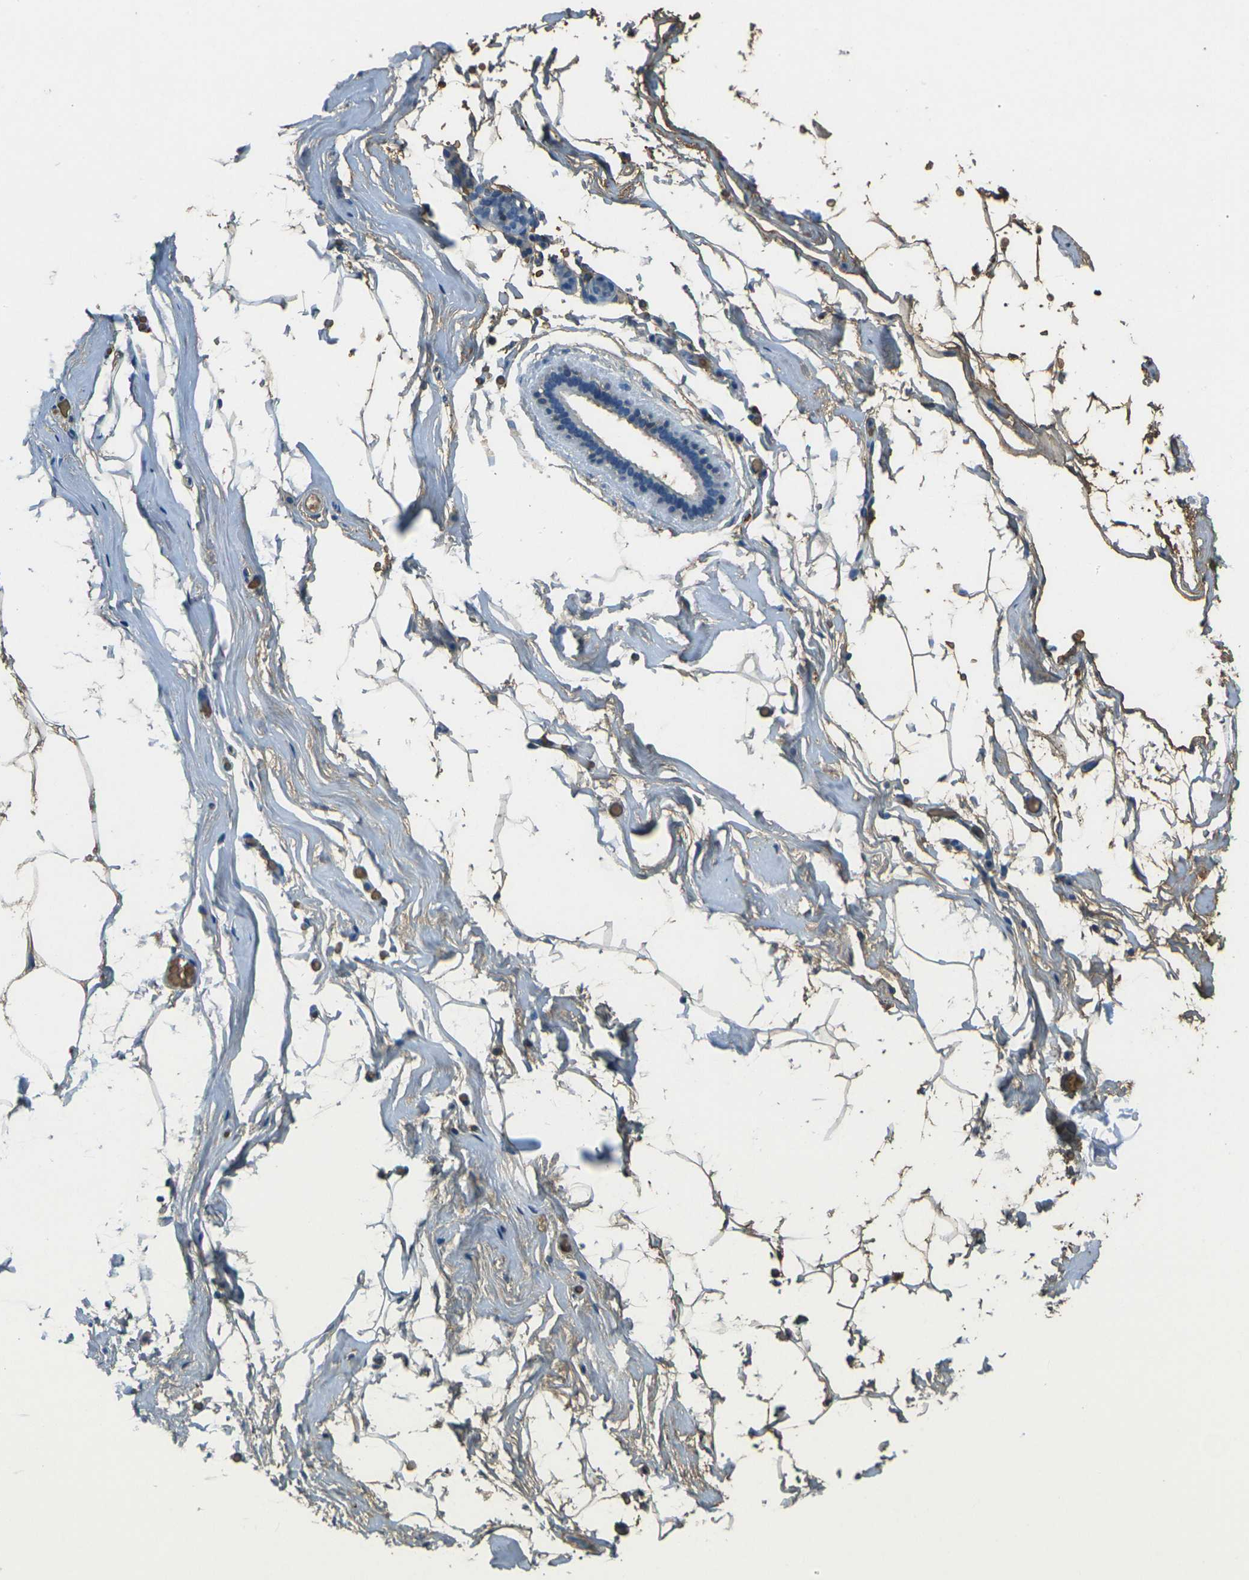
{"staining": {"intensity": "negative", "quantity": "none", "location": "none"}, "tissue": "adipose tissue", "cell_type": "Adipocytes", "image_type": "normal", "snomed": [{"axis": "morphology", "description": "Normal tissue, NOS"}, {"axis": "topography", "description": "Breast"}, {"axis": "topography", "description": "Soft tissue"}], "caption": "A high-resolution photomicrograph shows immunohistochemistry staining of benign adipose tissue, which reveals no significant positivity in adipocytes.", "gene": "HBB", "patient": {"sex": "female", "age": 75}}